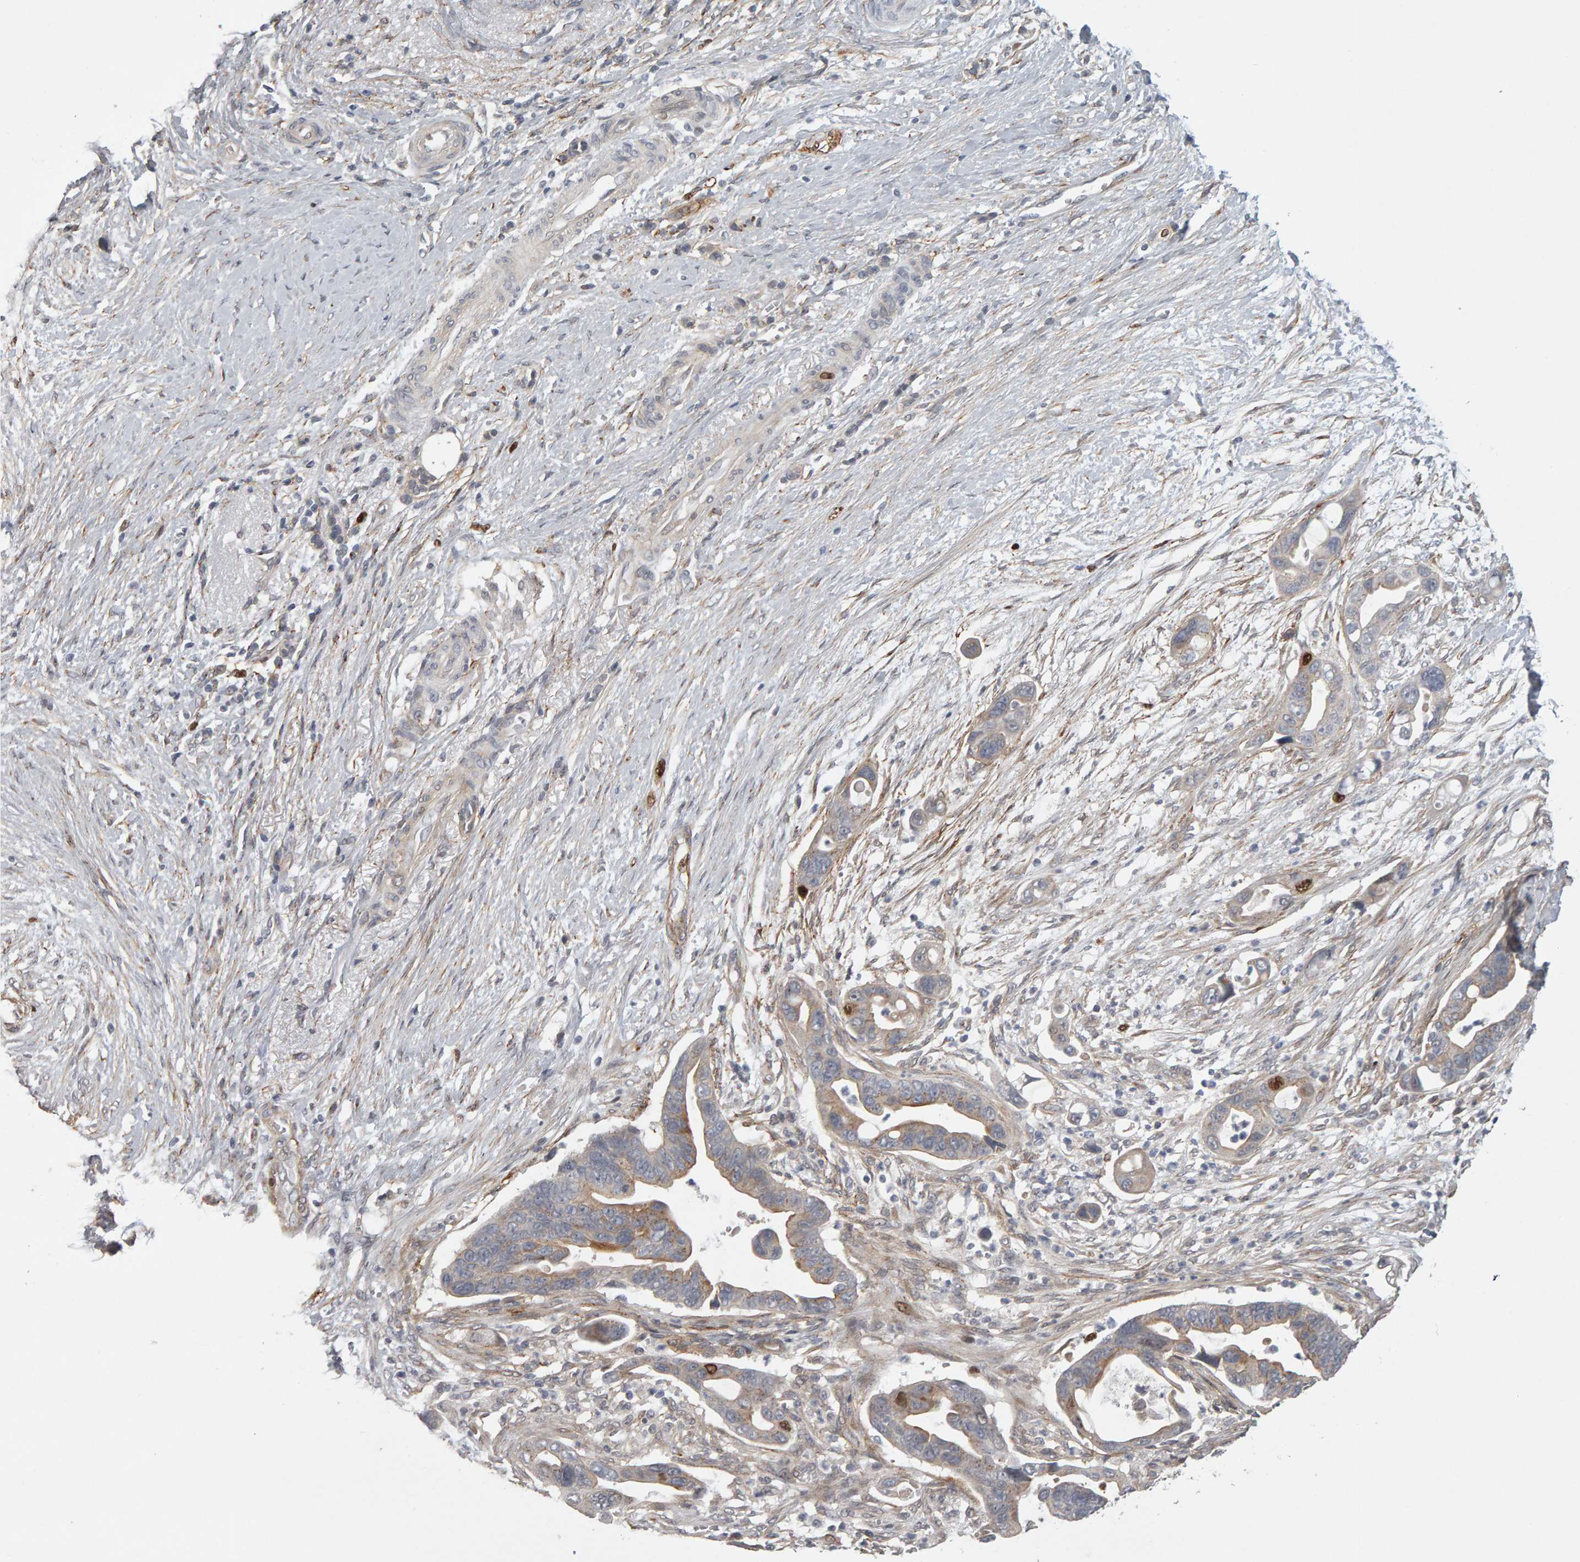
{"staining": {"intensity": "moderate", "quantity": "<25%", "location": "cytoplasmic/membranous,nuclear"}, "tissue": "pancreatic cancer", "cell_type": "Tumor cells", "image_type": "cancer", "snomed": [{"axis": "morphology", "description": "Adenocarcinoma, NOS"}, {"axis": "topography", "description": "Pancreas"}], "caption": "A high-resolution micrograph shows immunohistochemistry (IHC) staining of pancreatic adenocarcinoma, which reveals moderate cytoplasmic/membranous and nuclear staining in approximately <25% of tumor cells. Using DAB (3,3'-diaminobenzidine) (brown) and hematoxylin (blue) stains, captured at high magnification using brightfield microscopy.", "gene": "CDCA5", "patient": {"sex": "female", "age": 72}}